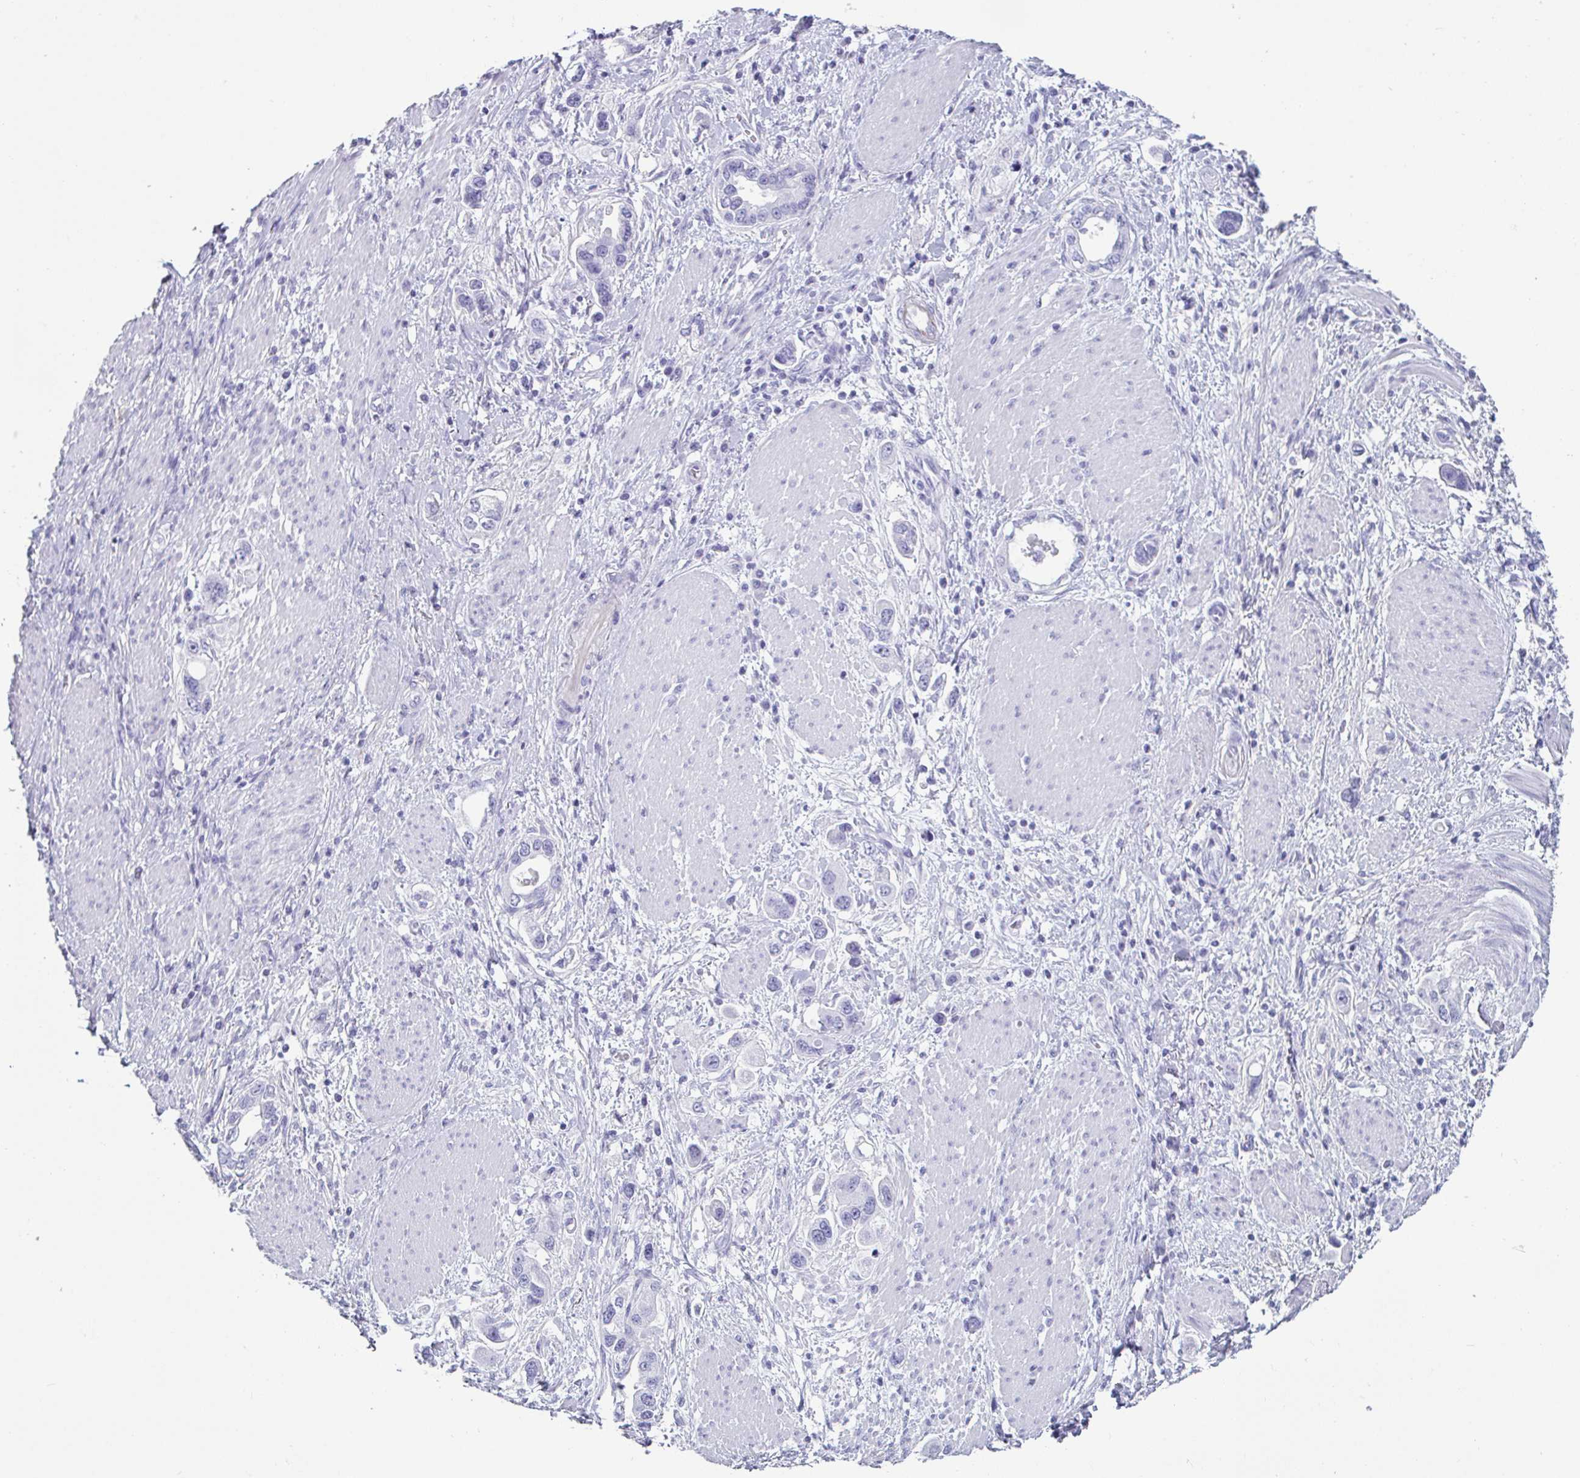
{"staining": {"intensity": "negative", "quantity": "none", "location": "none"}, "tissue": "stomach cancer", "cell_type": "Tumor cells", "image_type": "cancer", "snomed": [{"axis": "morphology", "description": "Adenocarcinoma, NOS"}, {"axis": "topography", "description": "Stomach, lower"}], "caption": "Stomach cancer was stained to show a protein in brown. There is no significant expression in tumor cells. Nuclei are stained in blue.", "gene": "CREG2", "patient": {"sex": "female", "age": 93}}